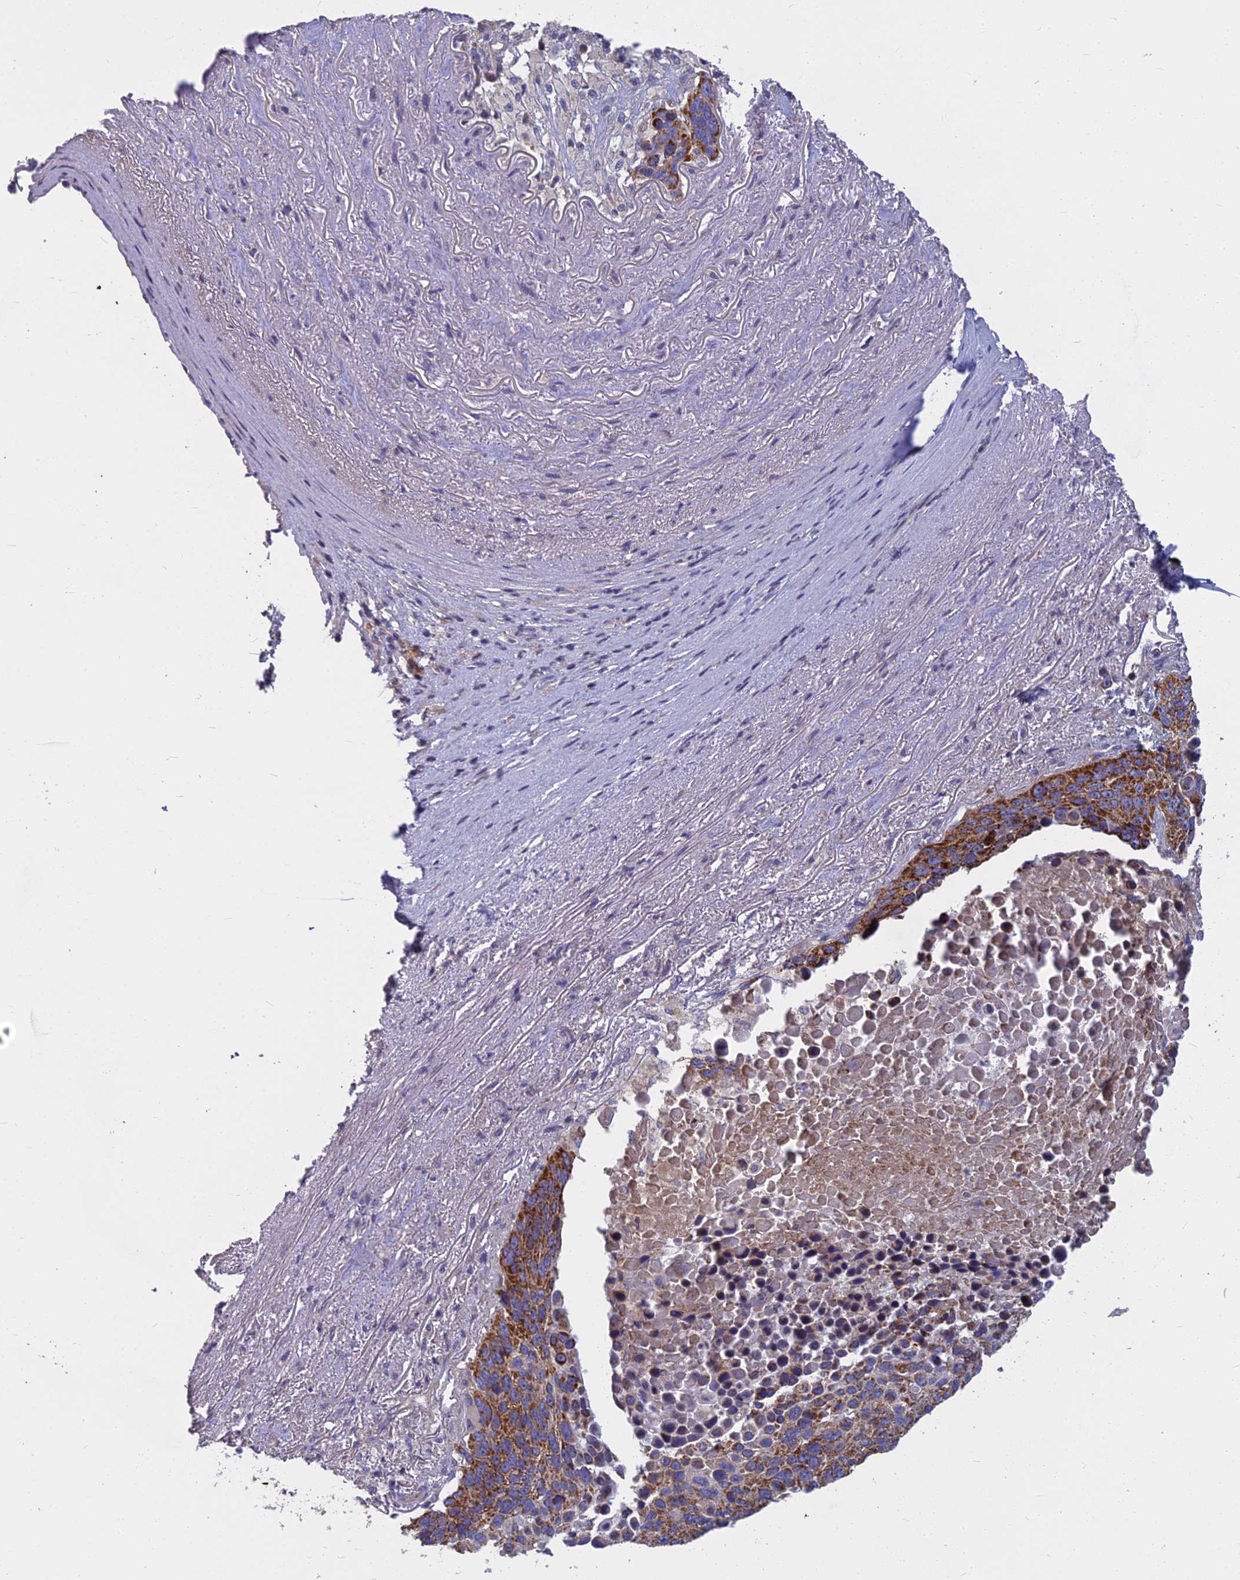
{"staining": {"intensity": "strong", "quantity": ">75%", "location": "cytoplasmic/membranous"}, "tissue": "lung cancer", "cell_type": "Tumor cells", "image_type": "cancer", "snomed": [{"axis": "morphology", "description": "Normal tissue, NOS"}, {"axis": "morphology", "description": "Squamous cell carcinoma, NOS"}, {"axis": "topography", "description": "Lymph node"}, {"axis": "topography", "description": "Lung"}], "caption": "The image displays a brown stain indicating the presence of a protein in the cytoplasmic/membranous of tumor cells in squamous cell carcinoma (lung). (brown staining indicates protein expression, while blue staining denotes nuclei).", "gene": "COX20", "patient": {"sex": "male", "age": 66}}